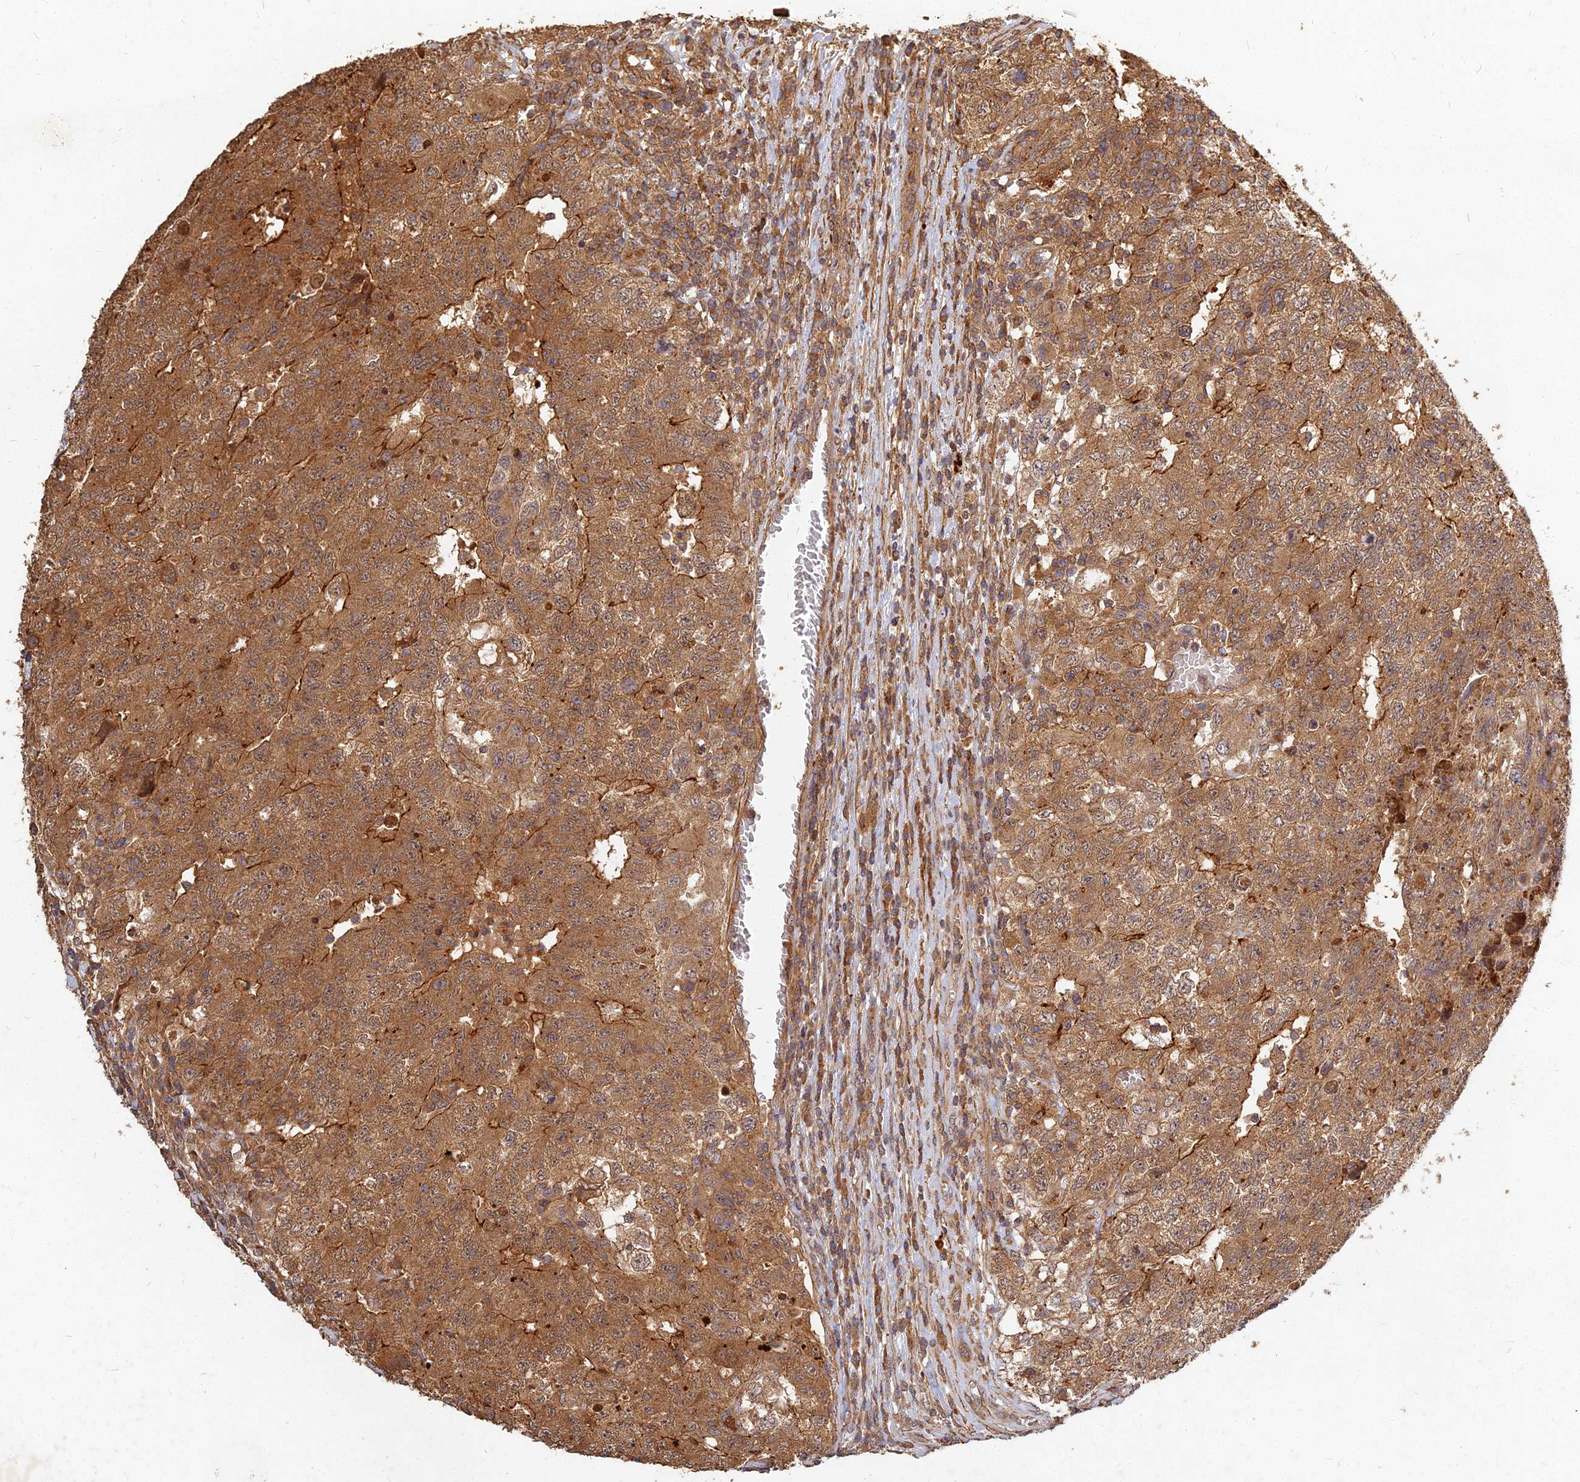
{"staining": {"intensity": "moderate", "quantity": ">75%", "location": "cytoplasmic/membranous"}, "tissue": "testis cancer", "cell_type": "Tumor cells", "image_type": "cancer", "snomed": [{"axis": "morphology", "description": "Carcinoma, Embryonal, NOS"}, {"axis": "topography", "description": "Testis"}], "caption": "Immunohistochemical staining of testis cancer (embryonal carcinoma) shows moderate cytoplasmic/membranous protein positivity in approximately >75% of tumor cells. (brown staining indicates protein expression, while blue staining denotes nuclei).", "gene": "UBE2W", "patient": {"sex": "male", "age": 34}}